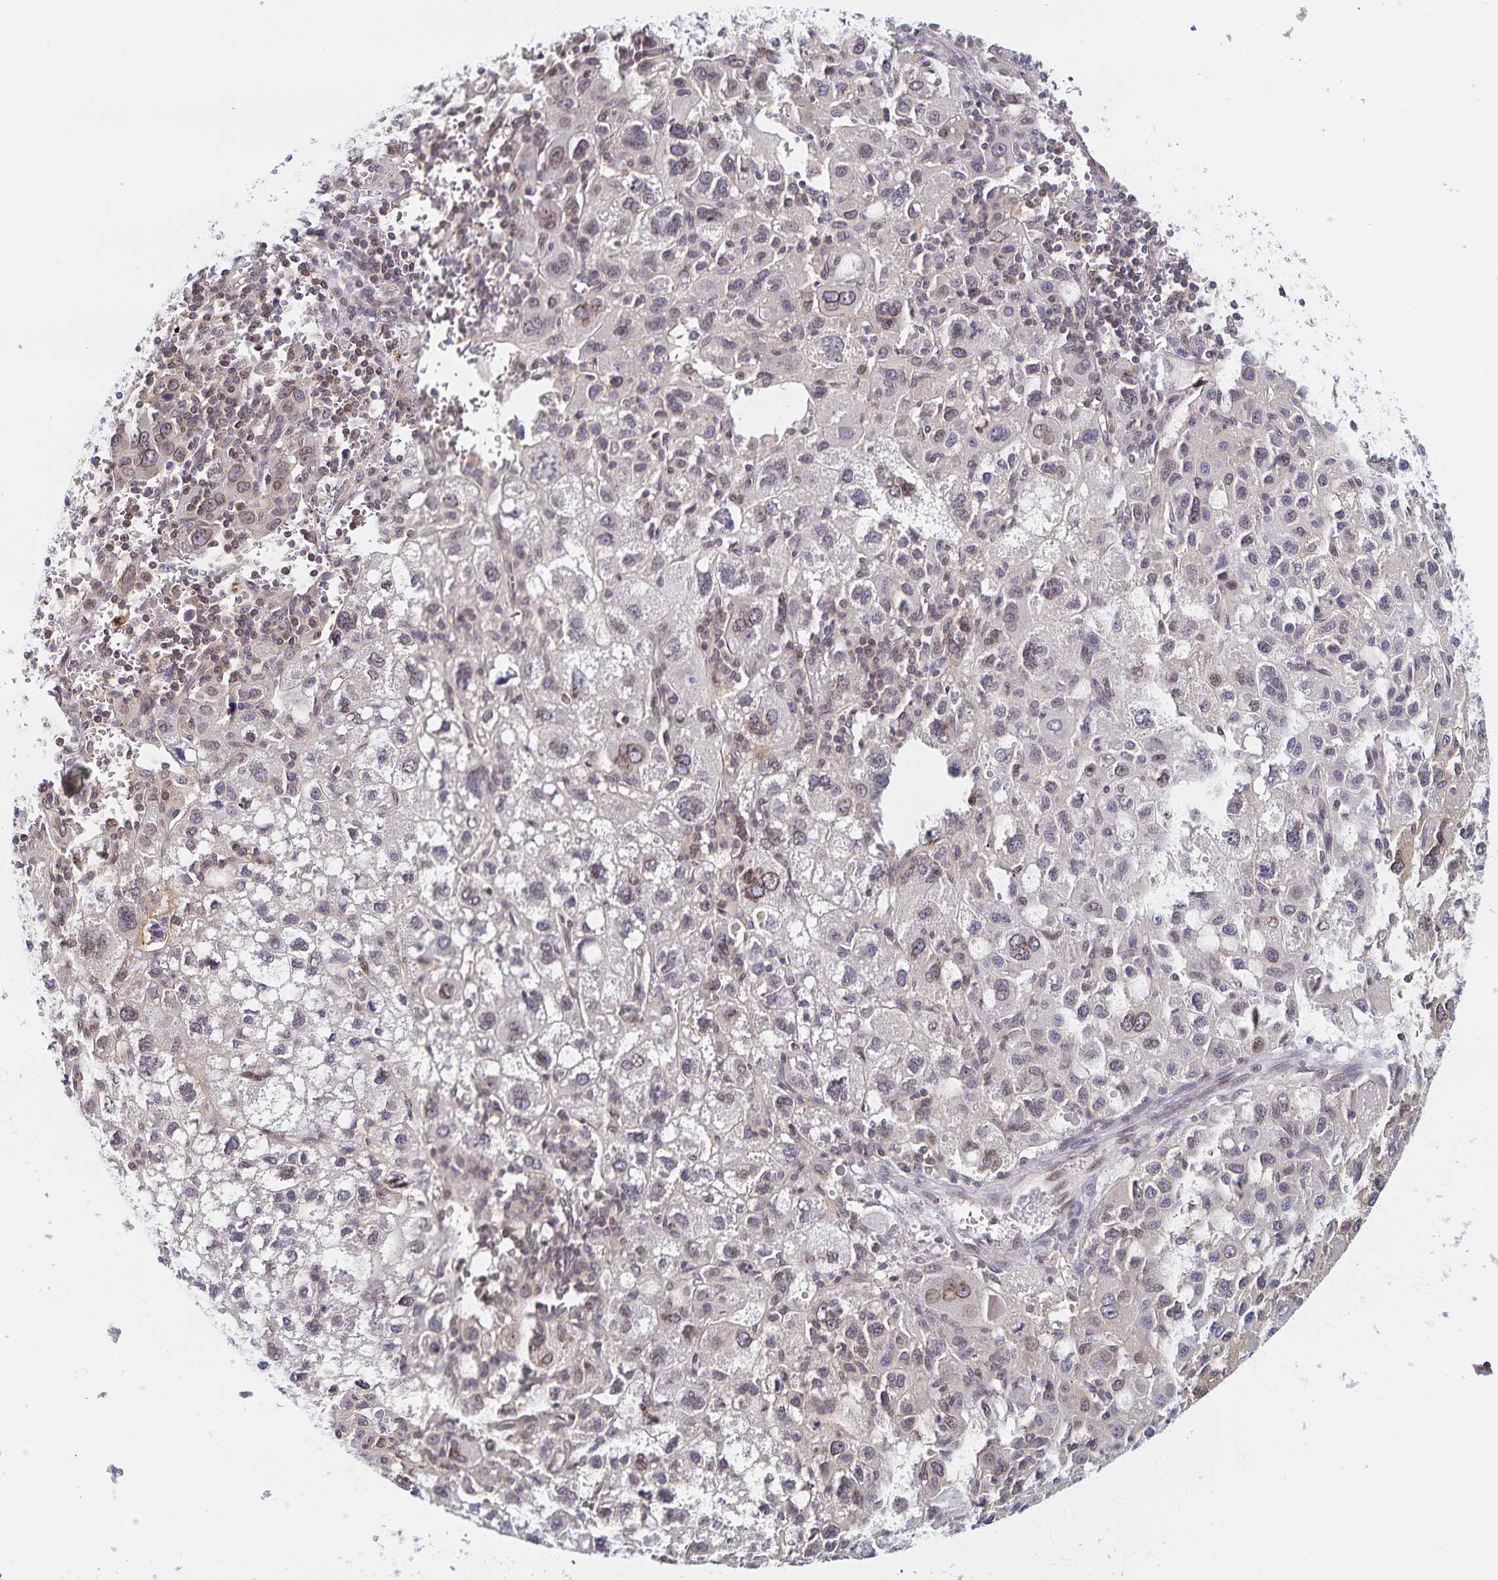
{"staining": {"intensity": "weak", "quantity": "<25%", "location": "cytoplasmic/membranous,nuclear"}, "tissue": "liver cancer", "cell_type": "Tumor cells", "image_type": "cancer", "snomed": [{"axis": "morphology", "description": "Carcinoma, Hepatocellular, NOS"}, {"axis": "topography", "description": "Liver"}], "caption": "This is an IHC photomicrograph of liver cancer. There is no positivity in tumor cells.", "gene": "RAB9B", "patient": {"sex": "female", "age": 77}}